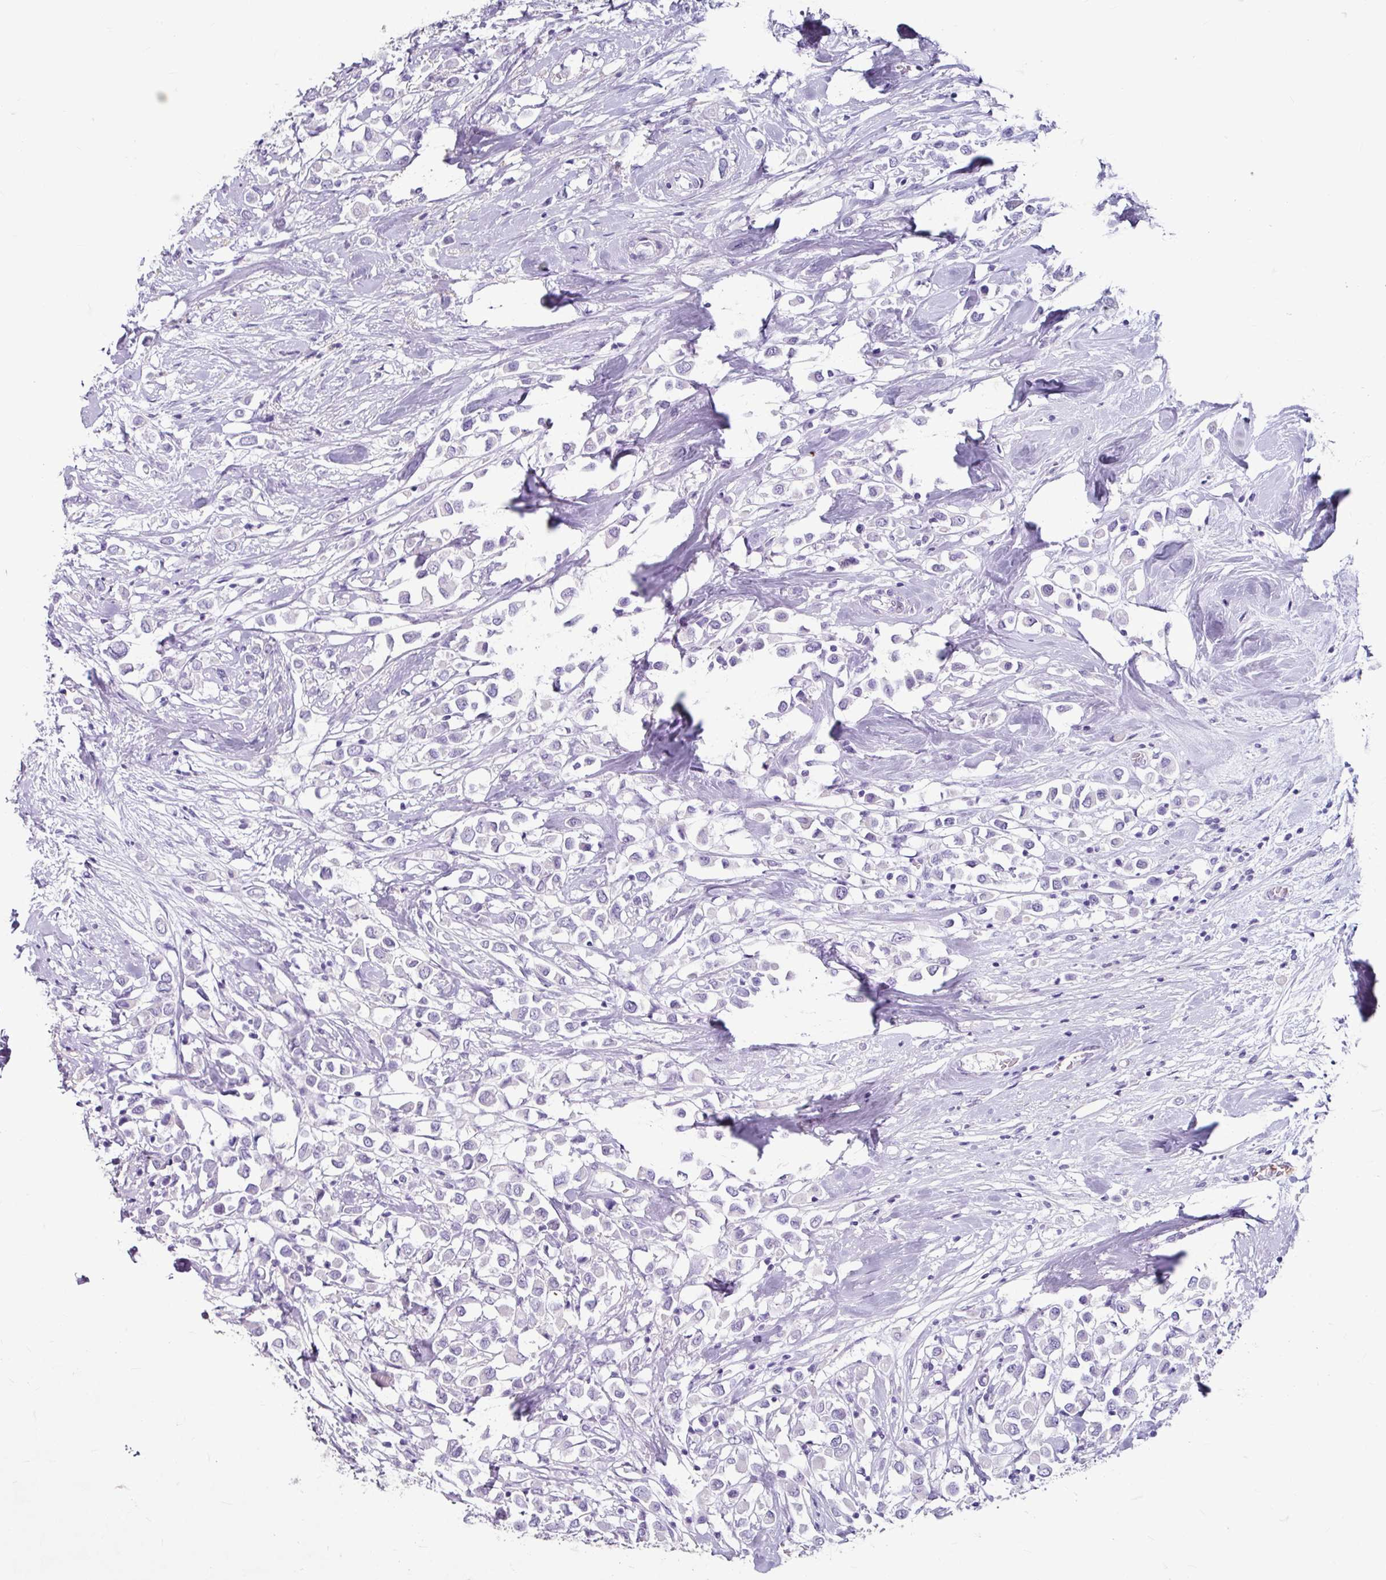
{"staining": {"intensity": "negative", "quantity": "none", "location": "none"}, "tissue": "breast cancer", "cell_type": "Tumor cells", "image_type": "cancer", "snomed": [{"axis": "morphology", "description": "Duct carcinoma"}, {"axis": "topography", "description": "Breast"}], "caption": "Tumor cells show no significant expression in breast intraductal carcinoma.", "gene": "ANKRD1", "patient": {"sex": "female", "age": 61}}